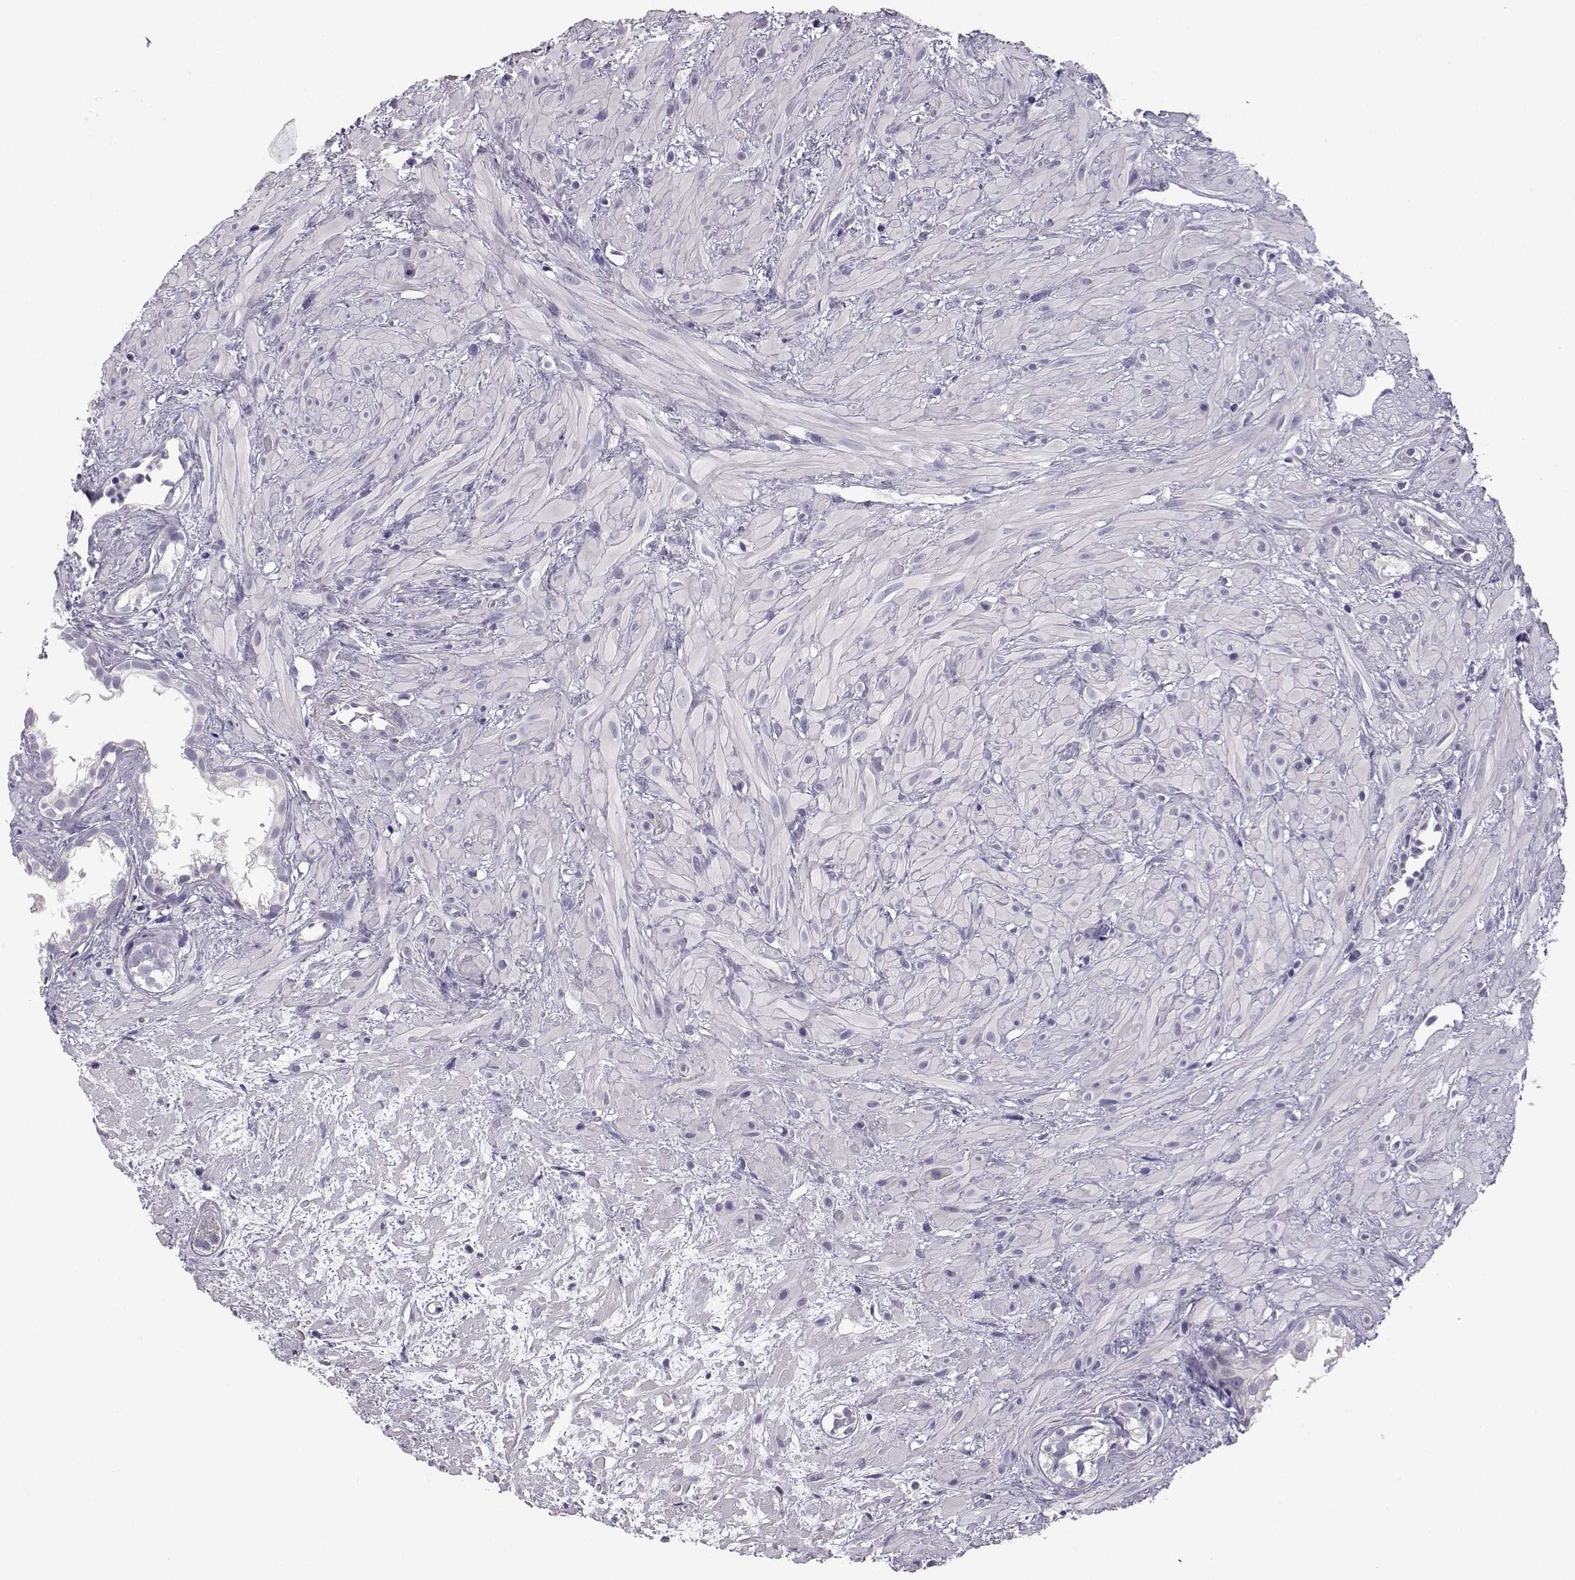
{"staining": {"intensity": "negative", "quantity": "none", "location": "none"}, "tissue": "prostate cancer", "cell_type": "Tumor cells", "image_type": "cancer", "snomed": [{"axis": "morphology", "description": "Adenocarcinoma, High grade"}, {"axis": "topography", "description": "Prostate"}], "caption": "This is an immunohistochemistry (IHC) micrograph of human prostate cancer. There is no staining in tumor cells.", "gene": "VGF", "patient": {"sex": "male", "age": 79}}